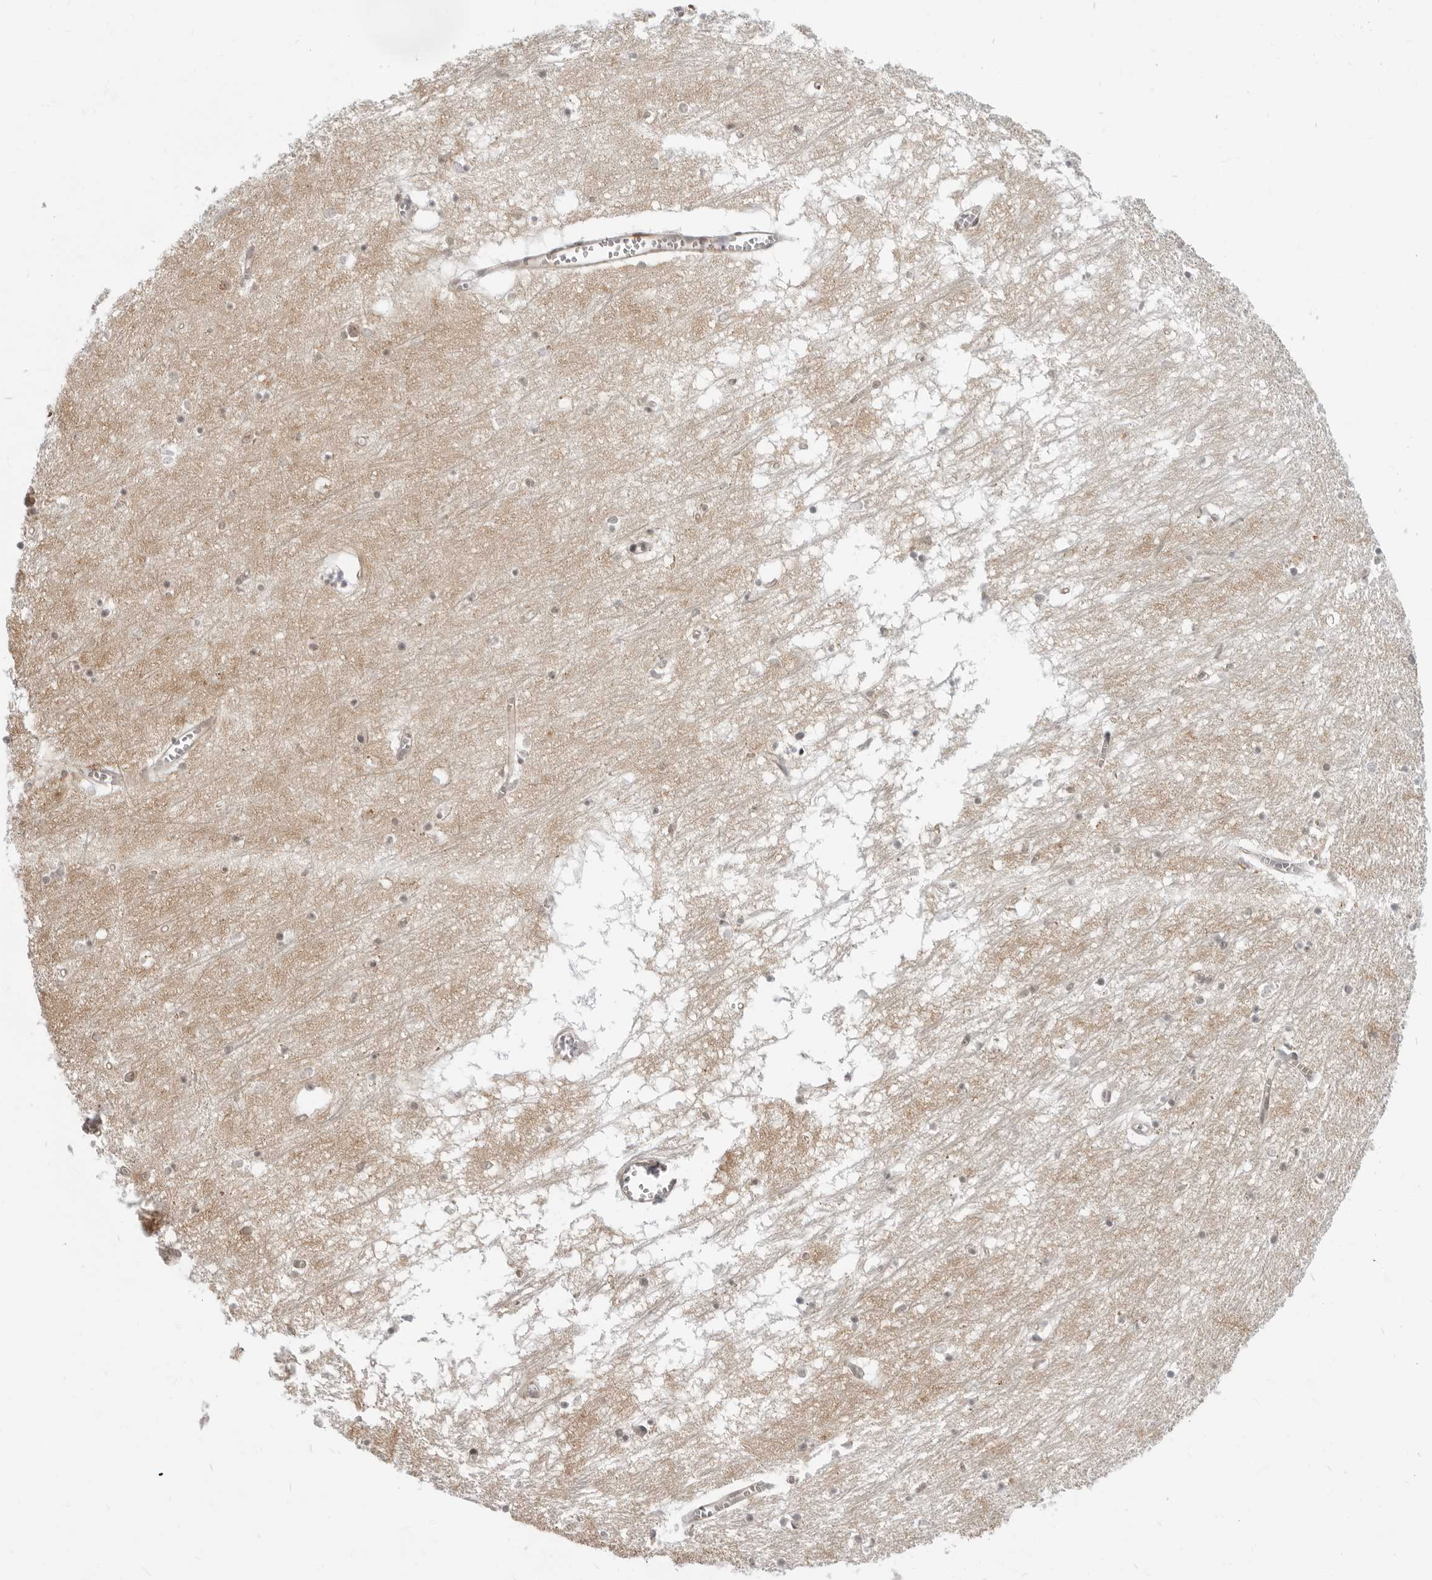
{"staining": {"intensity": "moderate", "quantity": "25%-75%", "location": "cytoplasmic/membranous"}, "tissue": "hippocampus", "cell_type": "Glial cells", "image_type": "normal", "snomed": [{"axis": "morphology", "description": "Normal tissue, NOS"}, {"axis": "topography", "description": "Hippocampus"}], "caption": "Brown immunohistochemical staining in unremarkable human hippocampus reveals moderate cytoplasmic/membranous staining in approximately 25%-75% of glial cells.", "gene": "SRGAP2", "patient": {"sex": "male", "age": 70}}